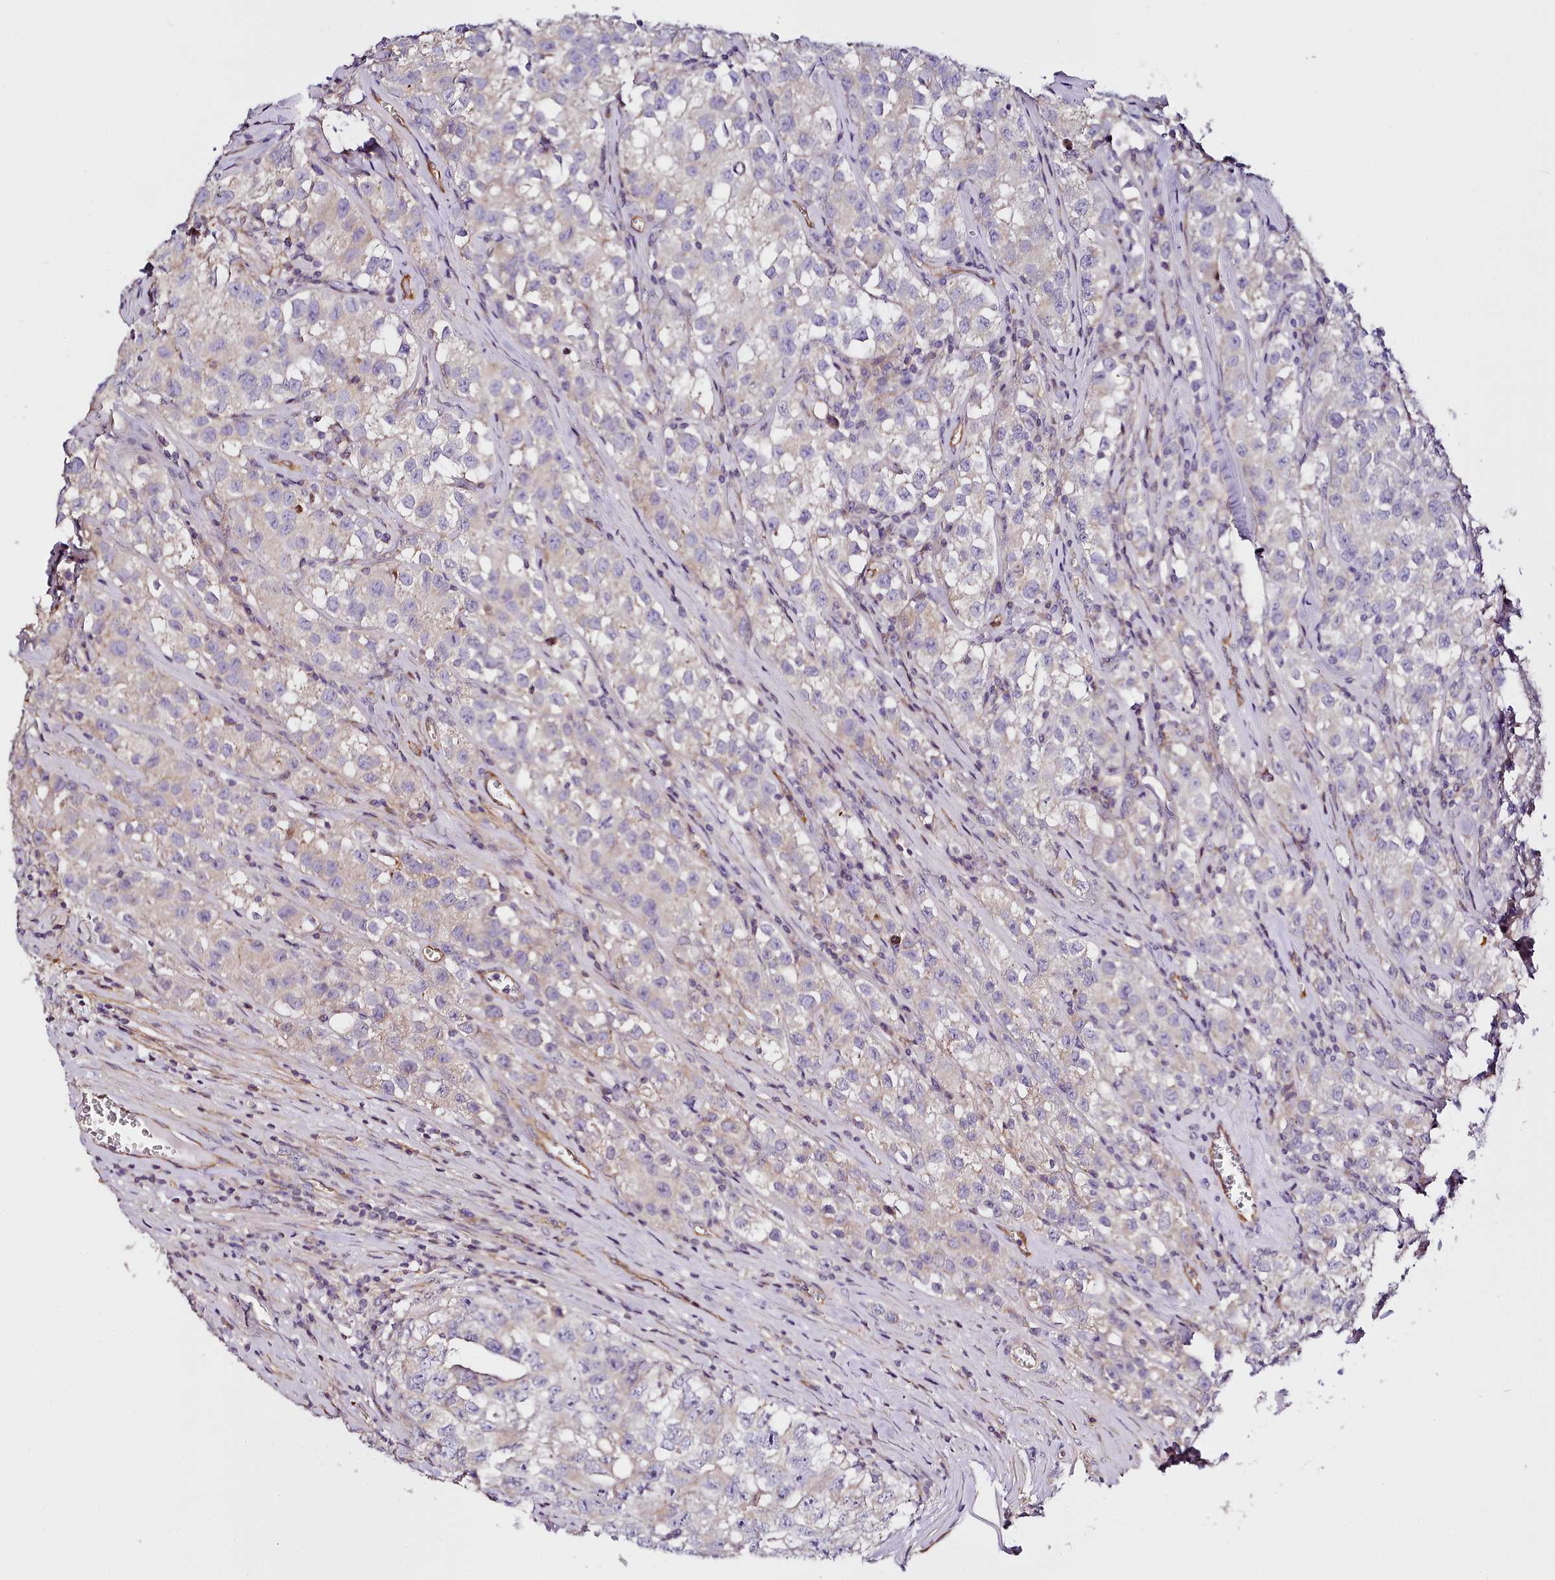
{"staining": {"intensity": "negative", "quantity": "none", "location": "none"}, "tissue": "testis cancer", "cell_type": "Tumor cells", "image_type": "cancer", "snomed": [{"axis": "morphology", "description": "Seminoma, NOS"}, {"axis": "morphology", "description": "Carcinoma, Embryonal, NOS"}, {"axis": "topography", "description": "Testis"}], "caption": "The IHC histopathology image has no significant expression in tumor cells of testis cancer (embryonal carcinoma) tissue.", "gene": "NBPF1", "patient": {"sex": "male", "age": 43}}